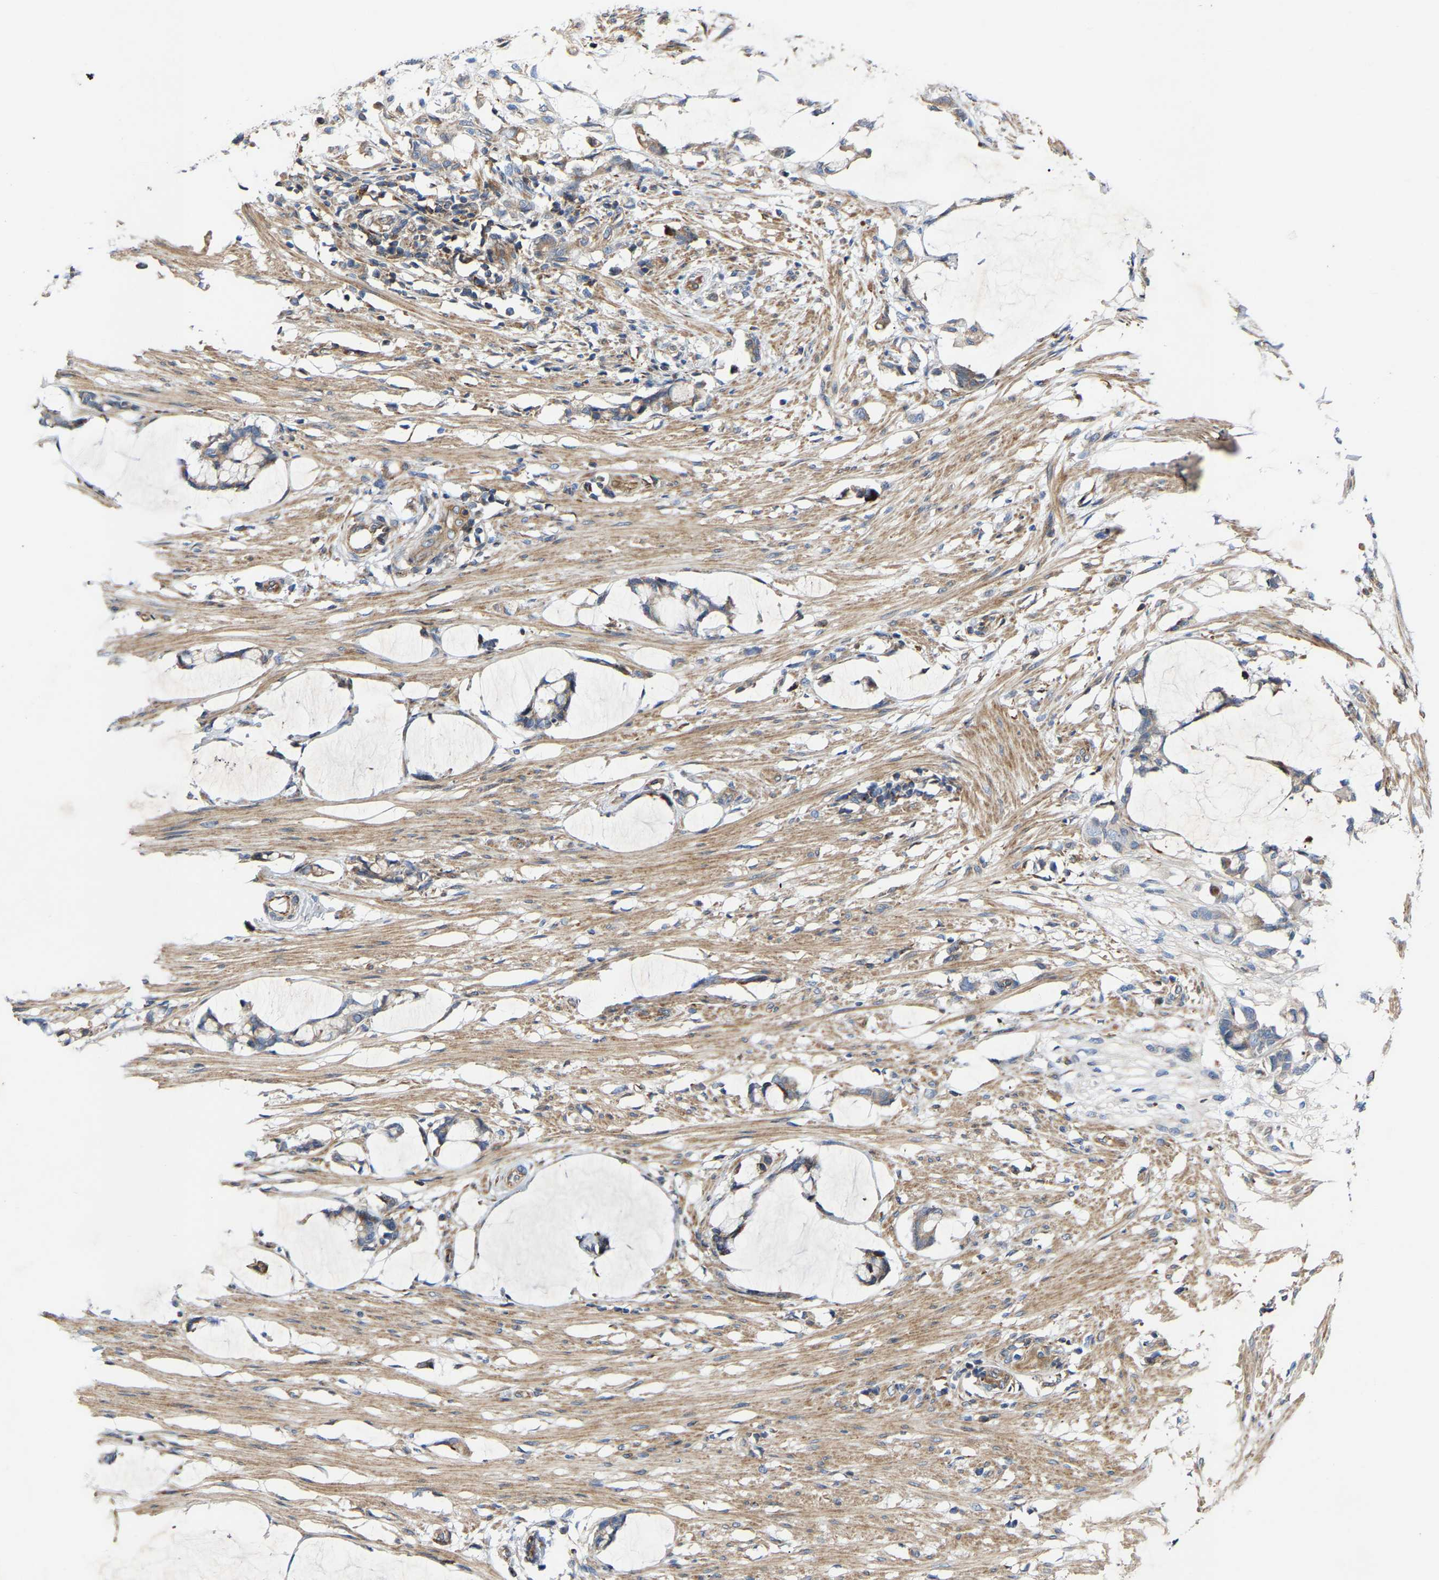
{"staining": {"intensity": "moderate", "quantity": ">75%", "location": "cytoplasmic/membranous"}, "tissue": "smooth muscle", "cell_type": "Smooth muscle cells", "image_type": "normal", "snomed": [{"axis": "morphology", "description": "Normal tissue, NOS"}, {"axis": "morphology", "description": "Adenocarcinoma, NOS"}, {"axis": "topography", "description": "Smooth muscle"}, {"axis": "topography", "description": "Colon"}], "caption": "Moderate cytoplasmic/membranous protein staining is present in about >75% of smooth muscle cells in smooth muscle.", "gene": "TOR1B", "patient": {"sex": "male", "age": 14}}